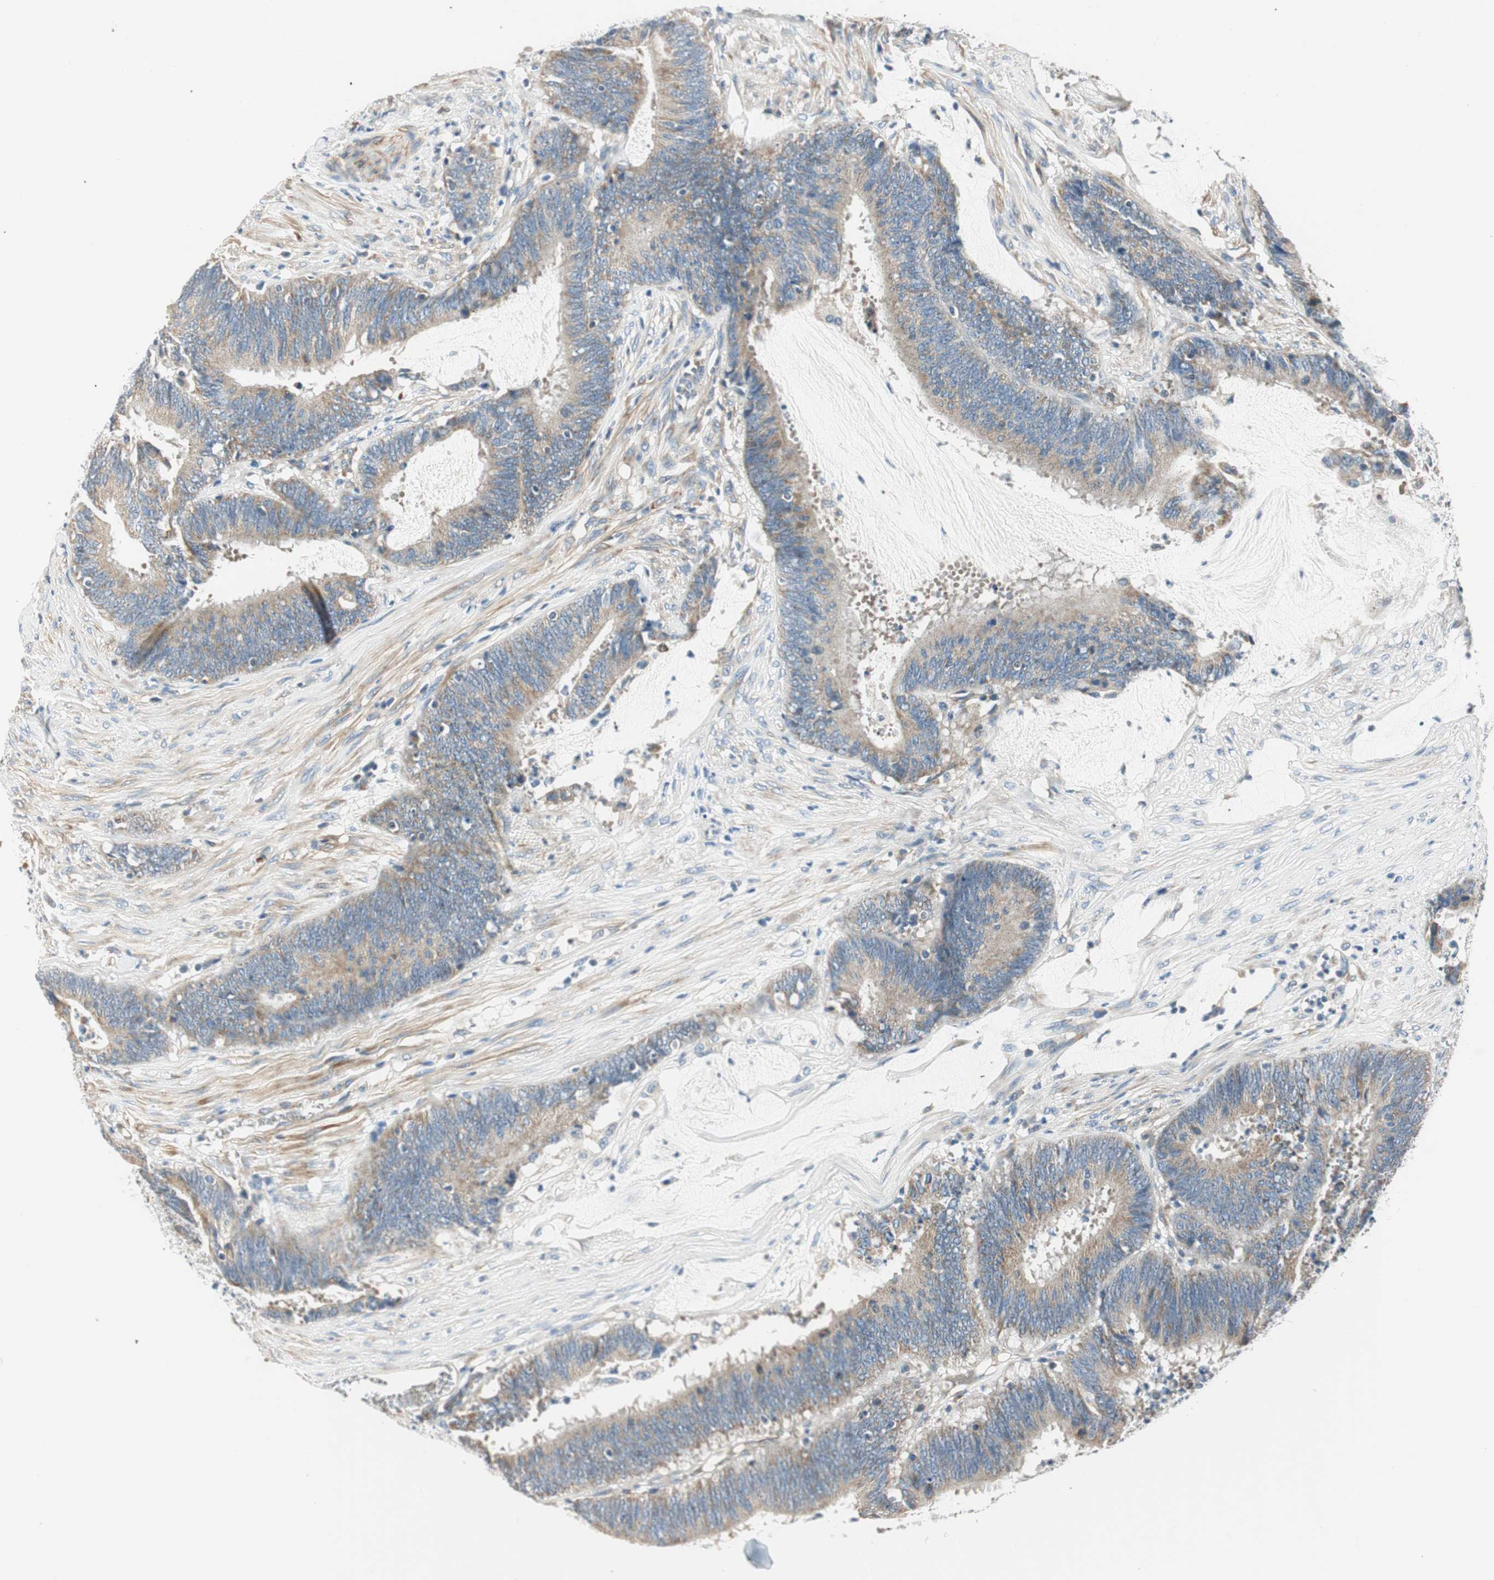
{"staining": {"intensity": "weak", "quantity": ">75%", "location": "cytoplasmic/membranous"}, "tissue": "colorectal cancer", "cell_type": "Tumor cells", "image_type": "cancer", "snomed": [{"axis": "morphology", "description": "Adenocarcinoma, NOS"}, {"axis": "topography", "description": "Rectum"}], "caption": "Weak cytoplasmic/membranous expression for a protein is seen in about >75% of tumor cells of colorectal cancer using immunohistochemistry (IHC).", "gene": "RORB", "patient": {"sex": "female", "age": 66}}